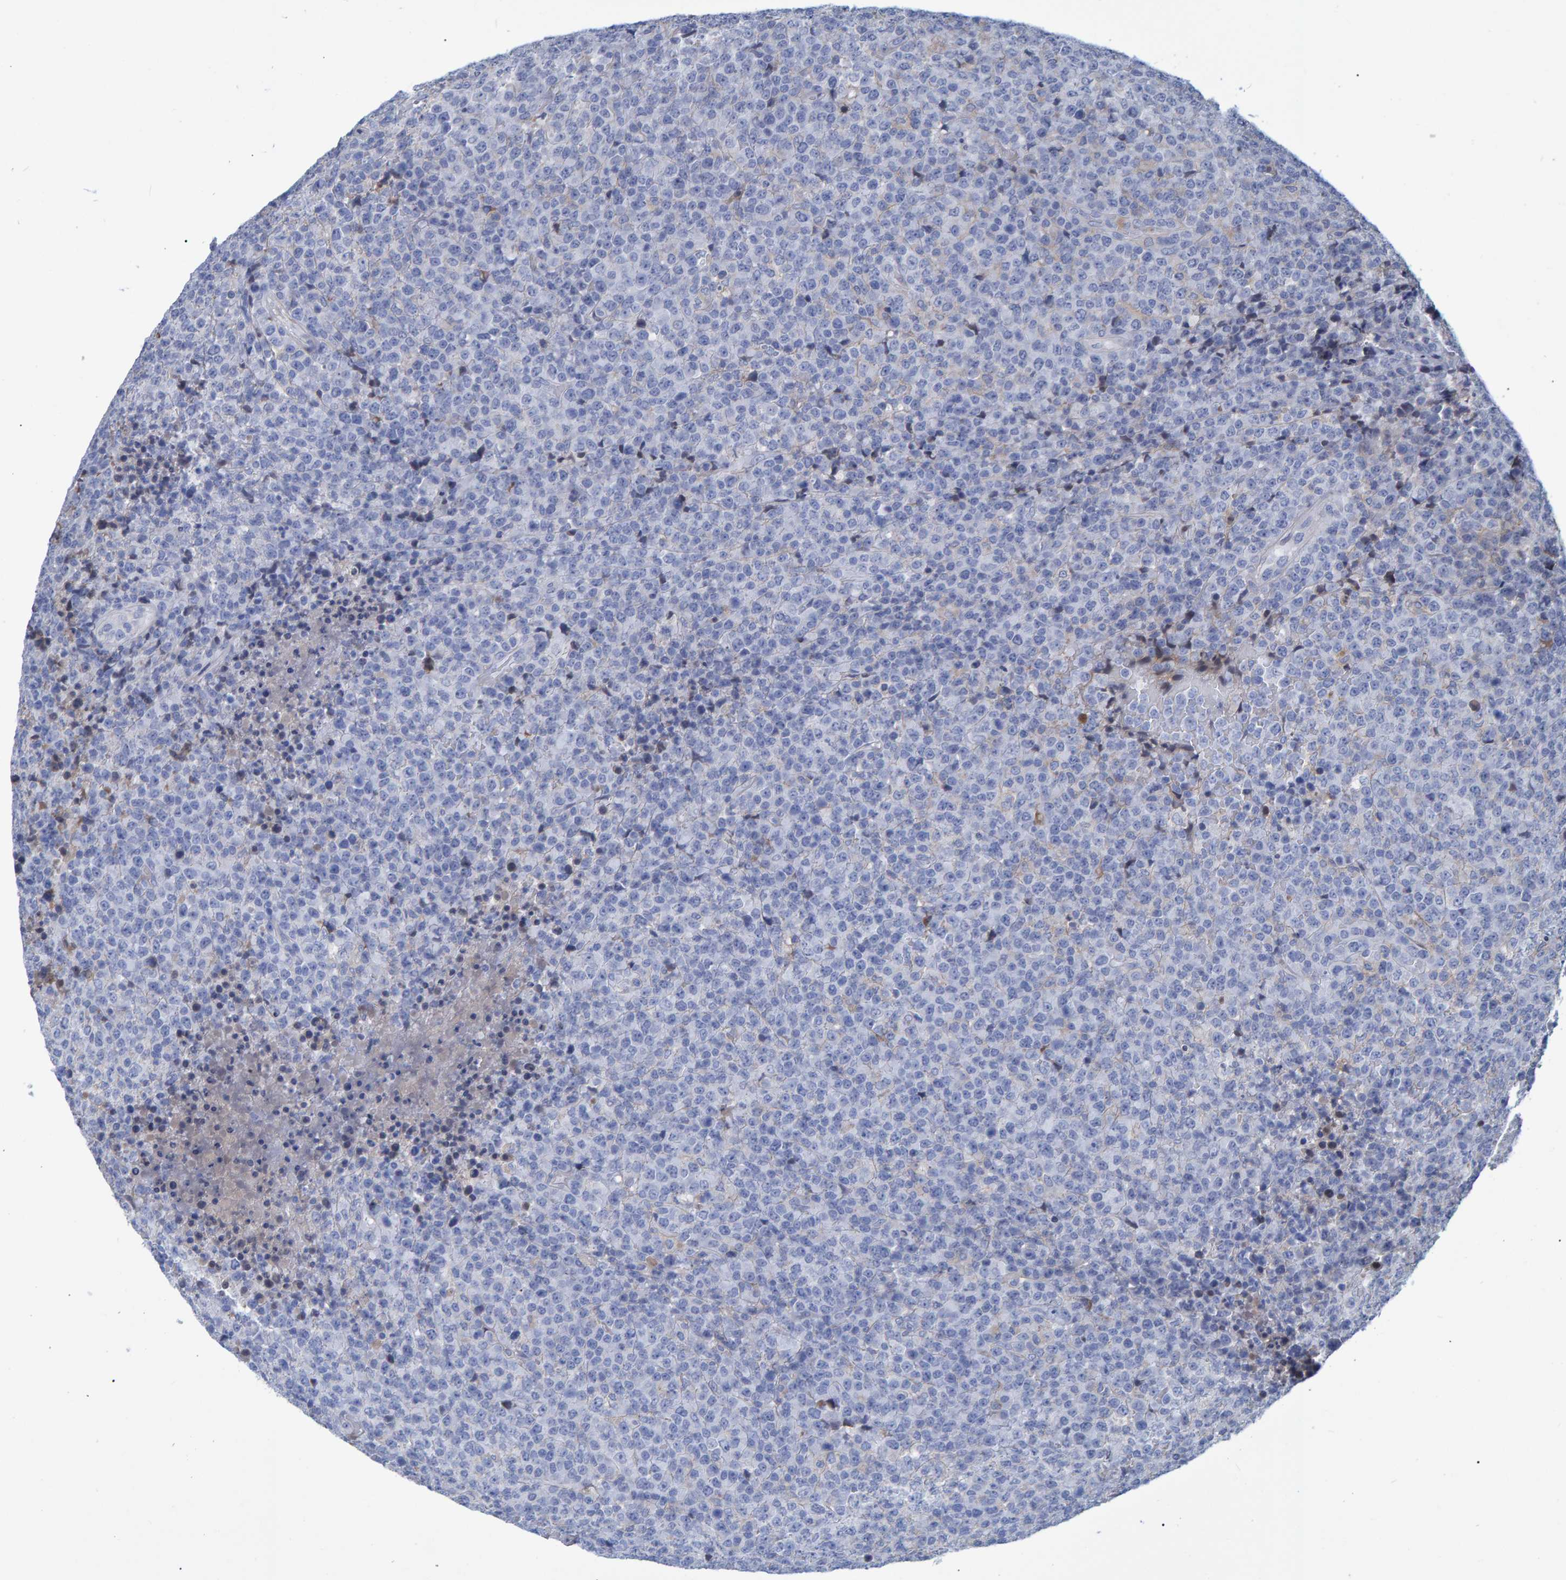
{"staining": {"intensity": "negative", "quantity": "none", "location": "none"}, "tissue": "lymphoma", "cell_type": "Tumor cells", "image_type": "cancer", "snomed": [{"axis": "morphology", "description": "Malignant lymphoma, non-Hodgkin's type, High grade"}, {"axis": "topography", "description": "Lymph node"}], "caption": "Photomicrograph shows no significant protein staining in tumor cells of lymphoma.", "gene": "PROCA1", "patient": {"sex": "male", "age": 13}}